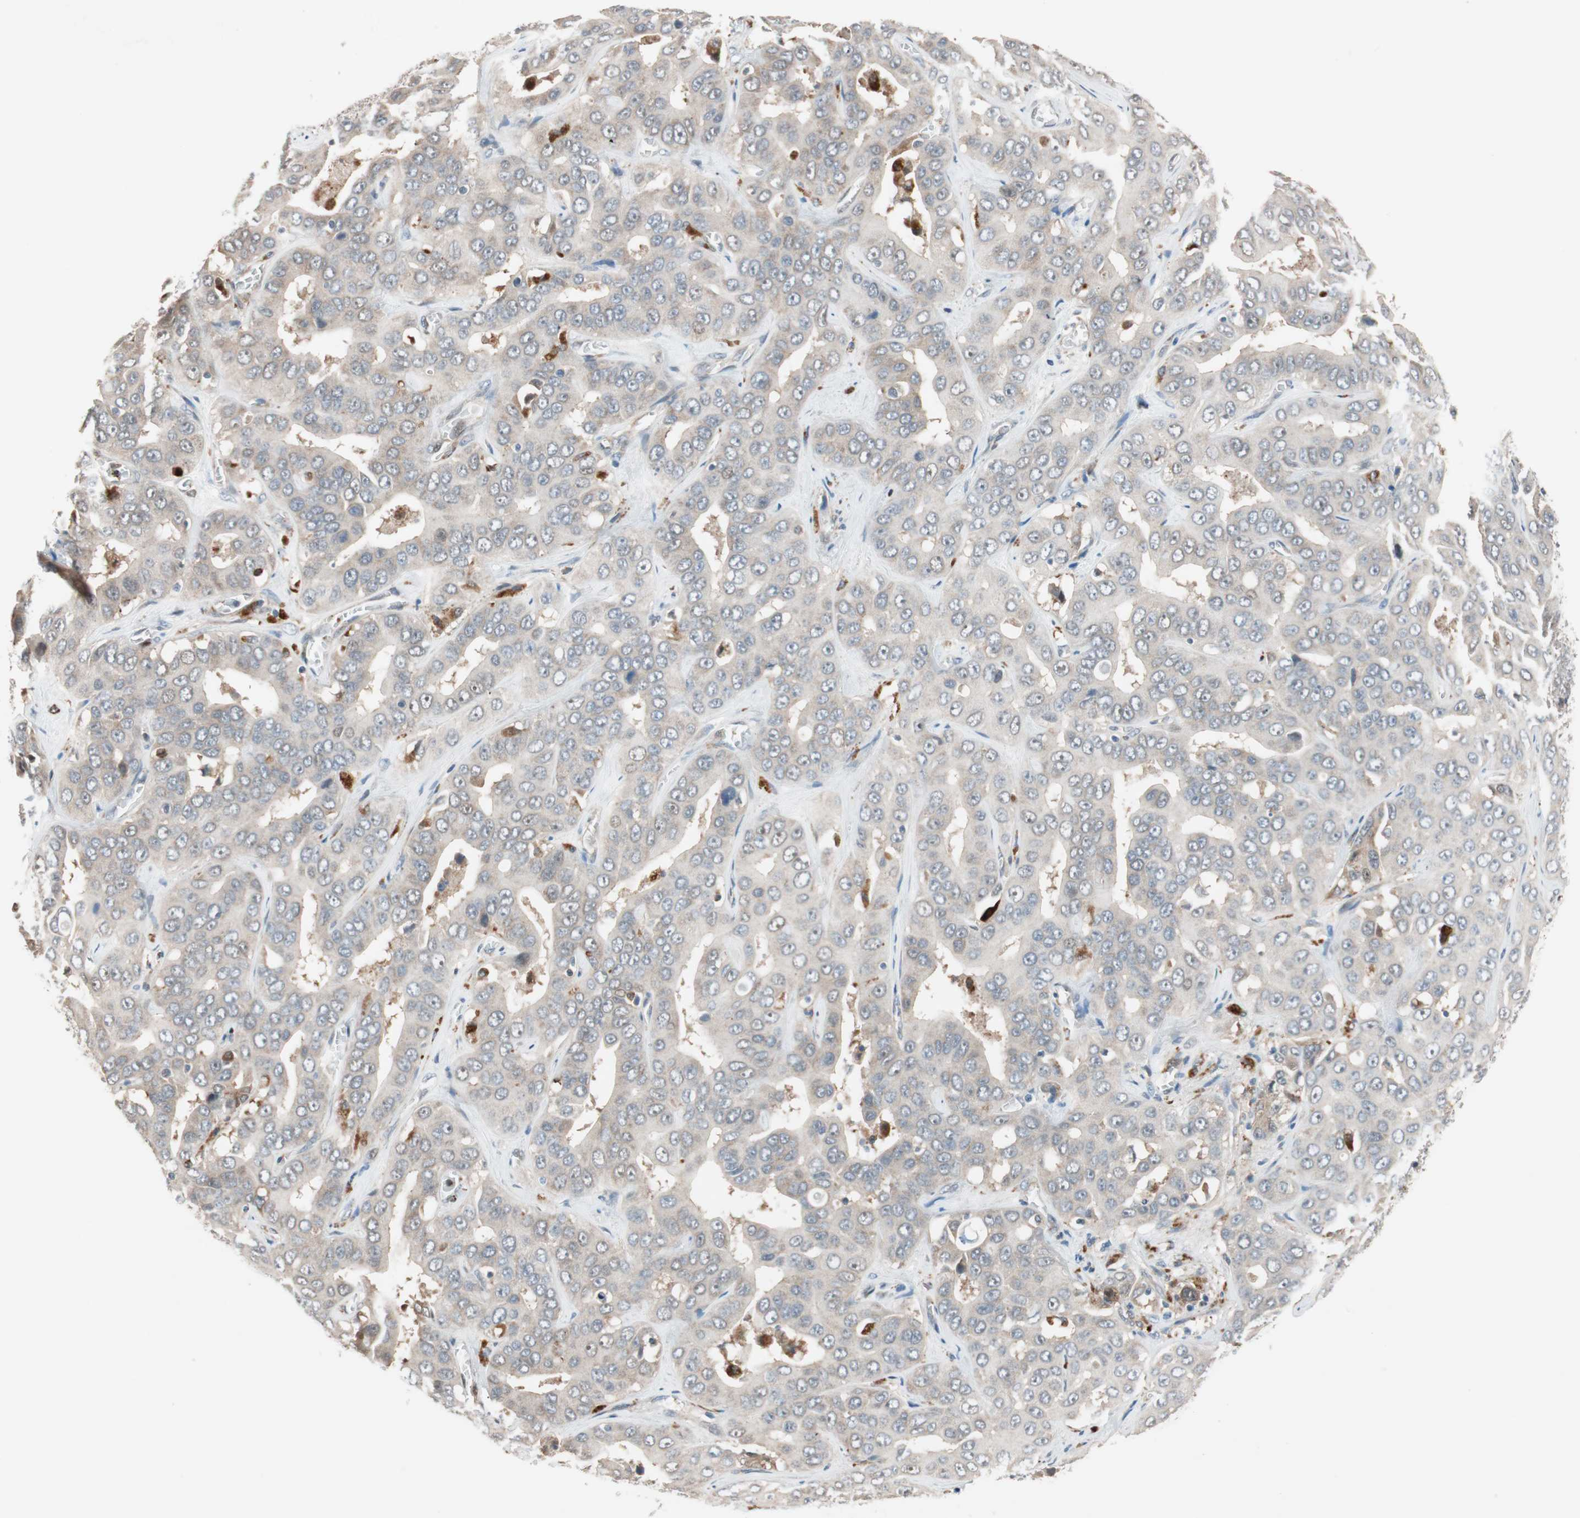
{"staining": {"intensity": "weak", "quantity": "25%-75%", "location": "cytoplasmic/membranous"}, "tissue": "liver cancer", "cell_type": "Tumor cells", "image_type": "cancer", "snomed": [{"axis": "morphology", "description": "Cholangiocarcinoma"}, {"axis": "topography", "description": "Liver"}], "caption": "Immunohistochemistry of human liver cancer (cholangiocarcinoma) demonstrates low levels of weak cytoplasmic/membranous staining in approximately 25%-75% of tumor cells. (Stains: DAB (3,3'-diaminobenzidine) in brown, nuclei in blue, Microscopy: brightfield microscopy at high magnification).", "gene": "PIK3R3", "patient": {"sex": "female", "age": 52}}